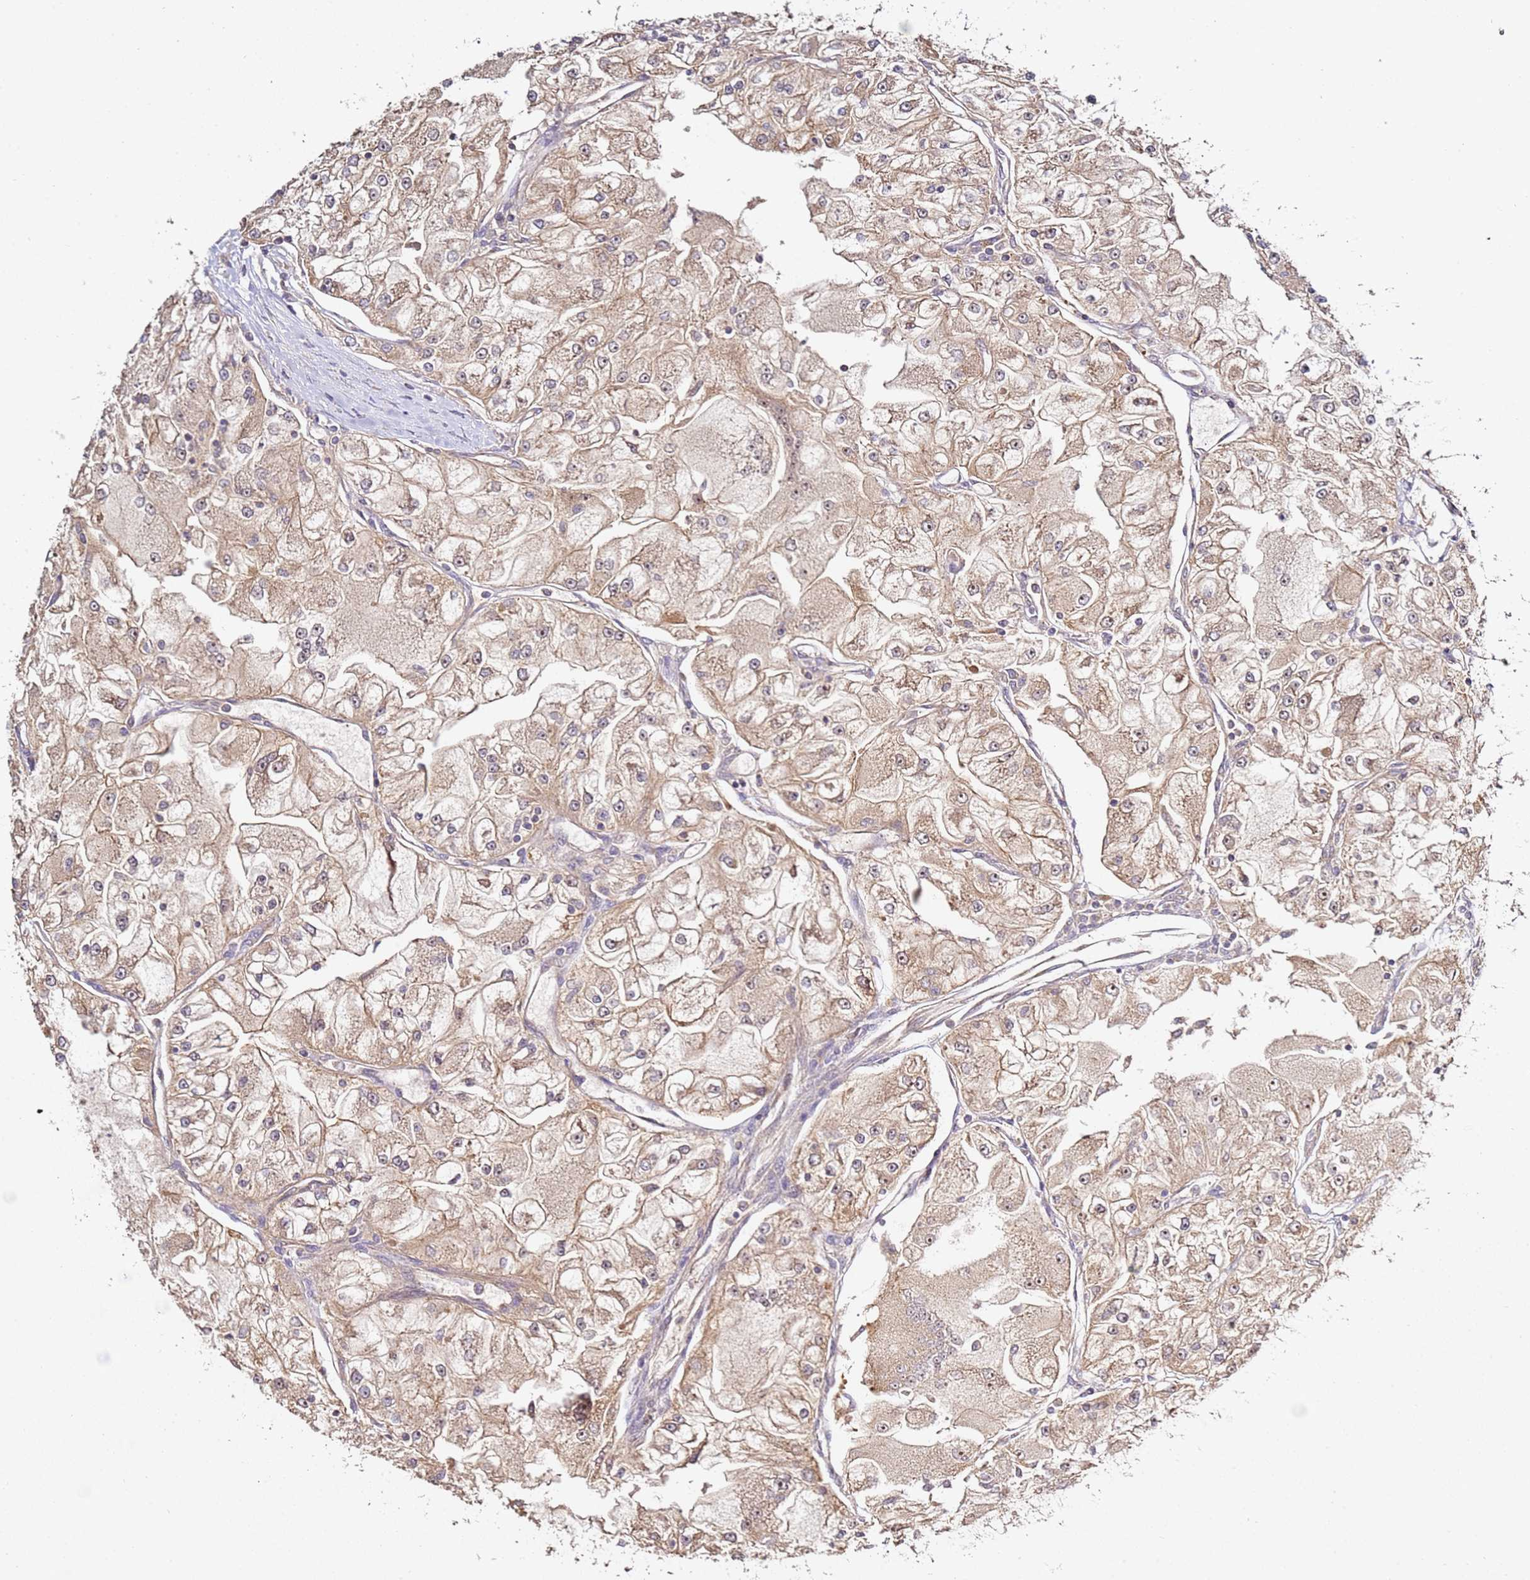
{"staining": {"intensity": "weak", "quantity": ">75%", "location": "cytoplasmic/membranous"}, "tissue": "renal cancer", "cell_type": "Tumor cells", "image_type": "cancer", "snomed": [{"axis": "morphology", "description": "Adenocarcinoma, NOS"}, {"axis": "topography", "description": "Kidney"}], "caption": "Protein expression analysis of human renal cancer reveals weak cytoplasmic/membranous positivity in about >75% of tumor cells.", "gene": "OSBPL2", "patient": {"sex": "female", "age": 72}}